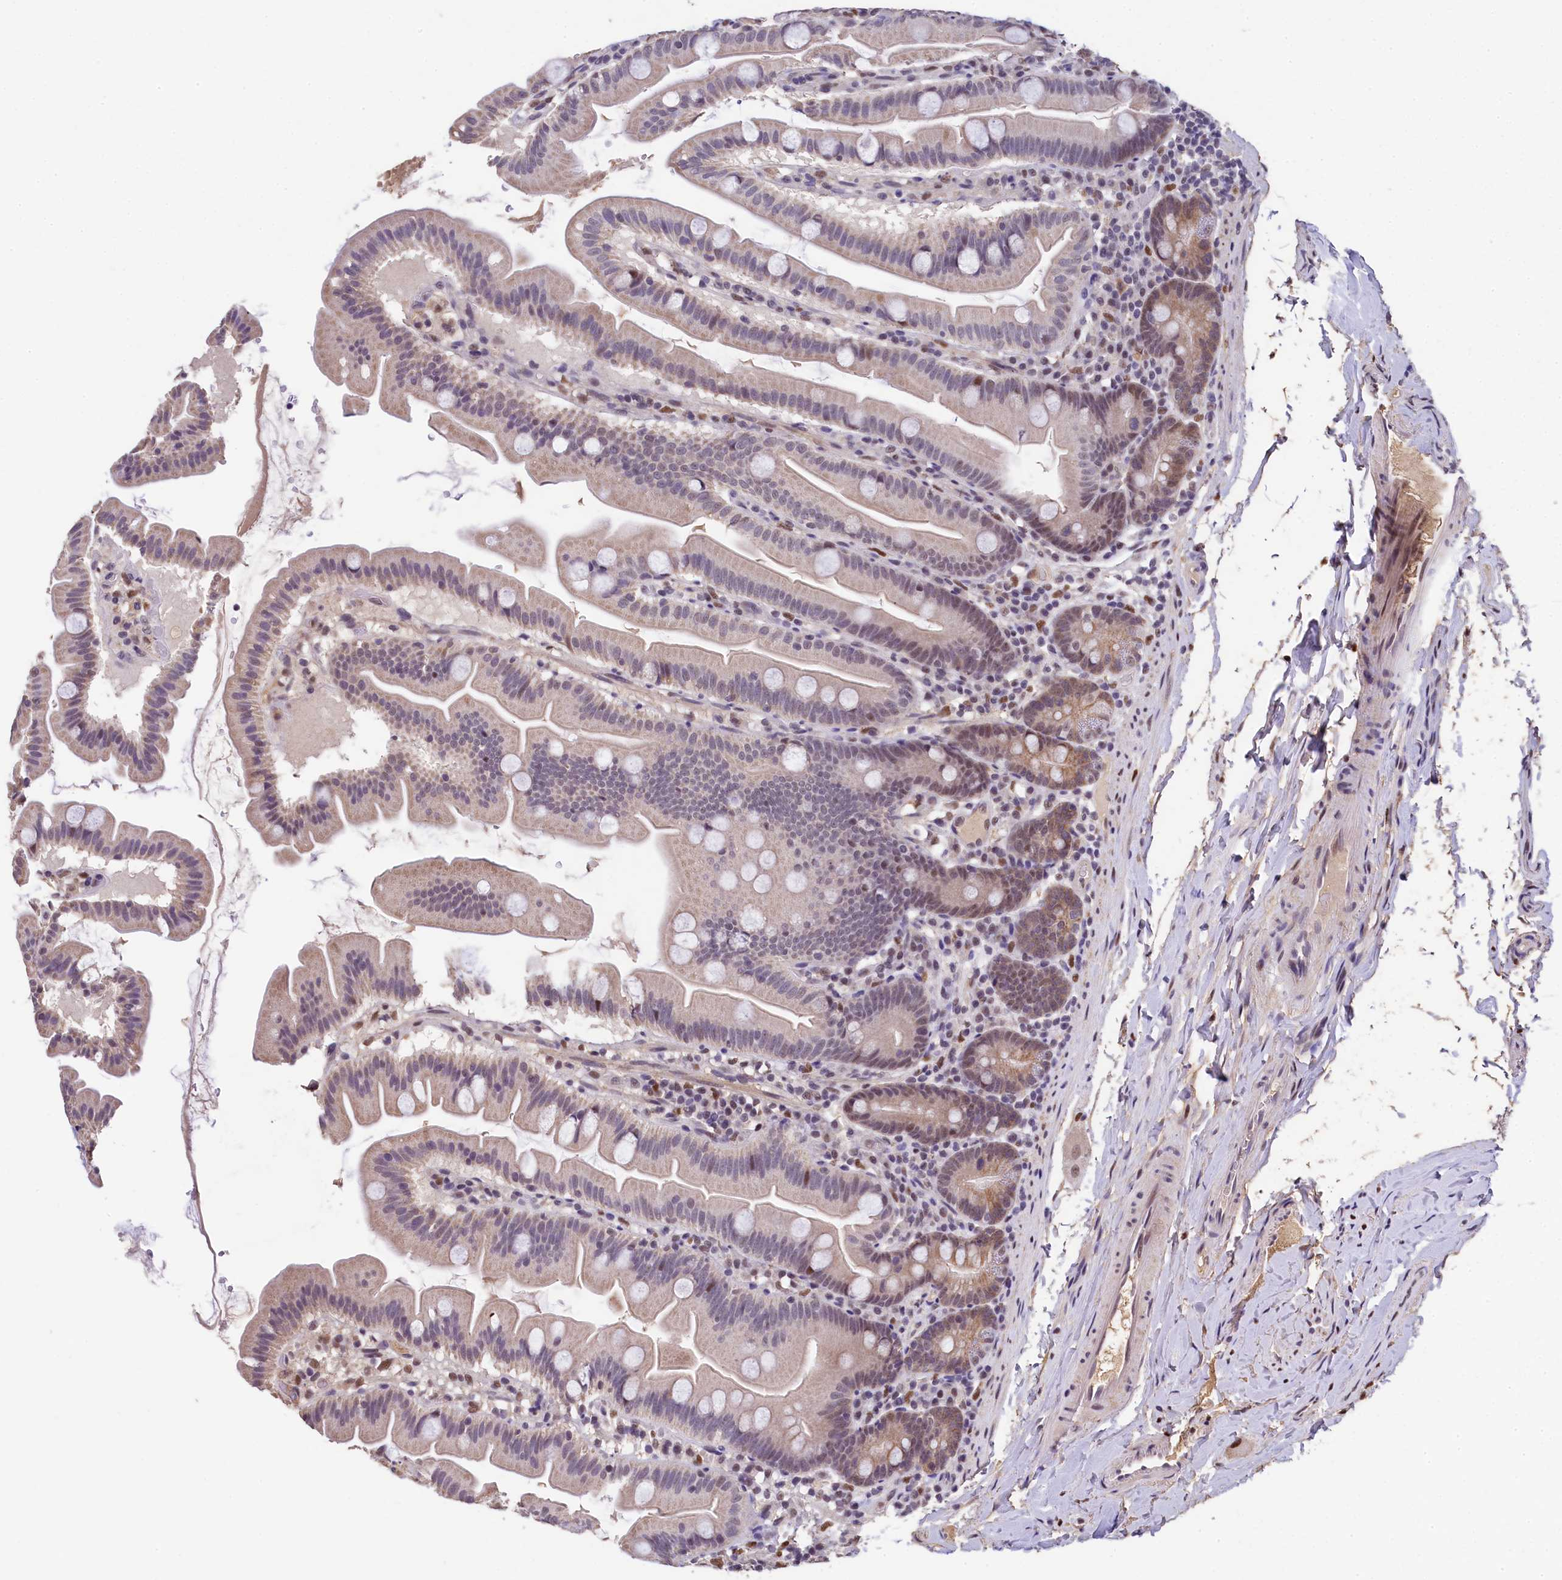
{"staining": {"intensity": "moderate", "quantity": "<25%", "location": "cytoplasmic/membranous"}, "tissue": "small intestine", "cell_type": "Glandular cells", "image_type": "normal", "snomed": [{"axis": "morphology", "description": "Normal tissue, NOS"}, {"axis": "topography", "description": "Small intestine"}], "caption": "Protein expression analysis of unremarkable human small intestine reveals moderate cytoplasmic/membranous staining in approximately <25% of glandular cells.", "gene": "HECTD4", "patient": {"sex": "female", "age": 68}}